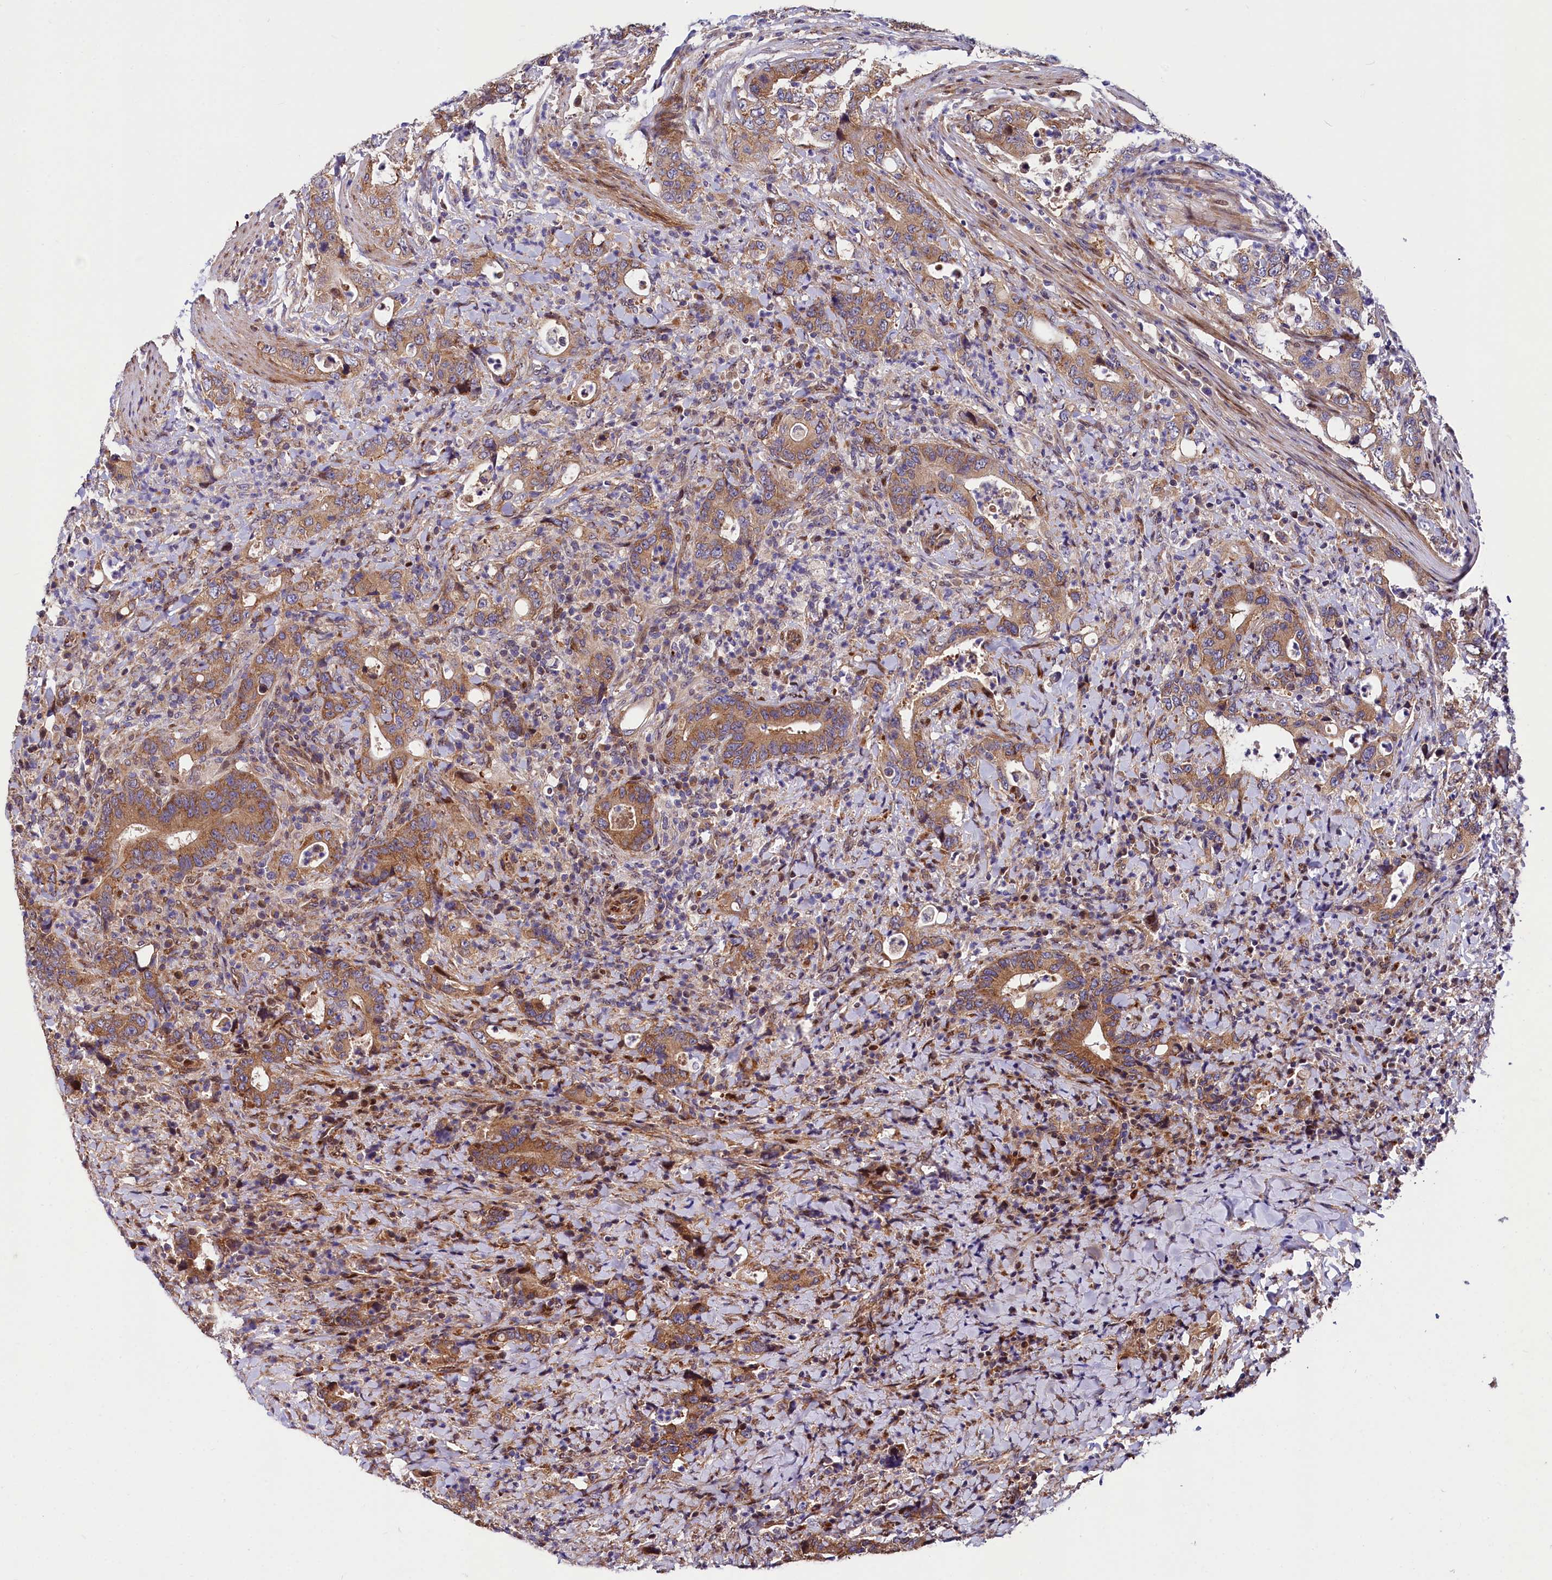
{"staining": {"intensity": "moderate", "quantity": ">75%", "location": "cytoplasmic/membranous"}, "tissue": "colorectal cancer", "cell_type": "Tumor cells", "image_type": "cancer", "snomed": [{"axis": "morphology", "description": "Adenocarcinoma, NOS"}, {"axis": "topography", "description": "Colon"}], "caption": "Tumor cells reveal moderate cytoplasmic/membranous staining in approximately >75% of cells in colorectal cancer (adenocarcinoma).", "gene": "PDZRN3", "patient": {"sex": "female", "age": 75}}